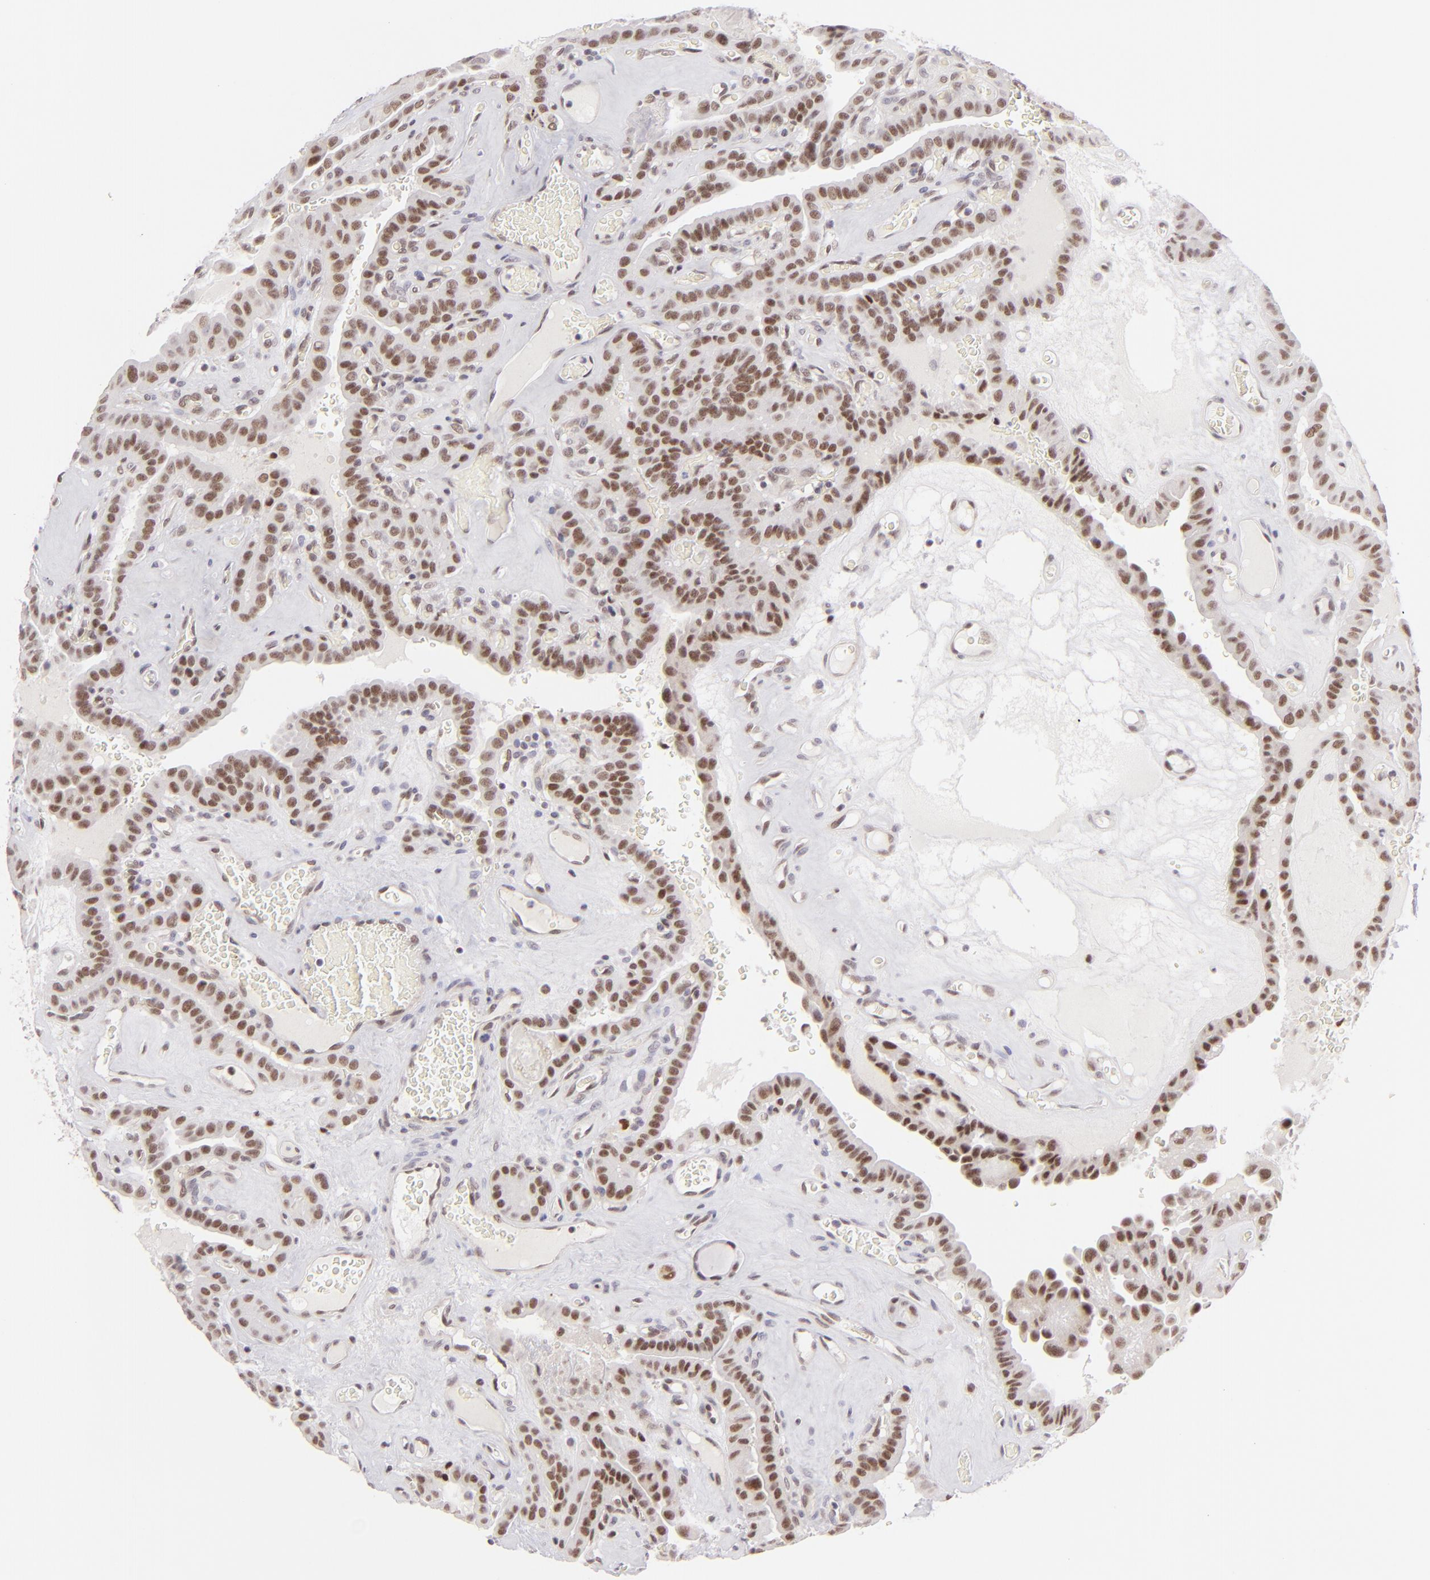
{"staining": {"intensity": "moderate", "quantity": ">75%", "location": "nuclear"}, "tissue": "thyroid cancer", "cell_type": "Tumor cells", "image_type": "cancer", "snomed": [{"axis": "morphology", "description": "Papillary adenocarcinoma, NOS"}, {"axis": "topography", "description": "Thyroid gland"}], "caption": "Tumor cells demonstrate medium levels of moderate nuclear expression in about >75% of cells in human thyroid cancer (papillary adenocarcinoma).", "gene": "POU2F1", "patient": {"sex": "male", "age": 87}}